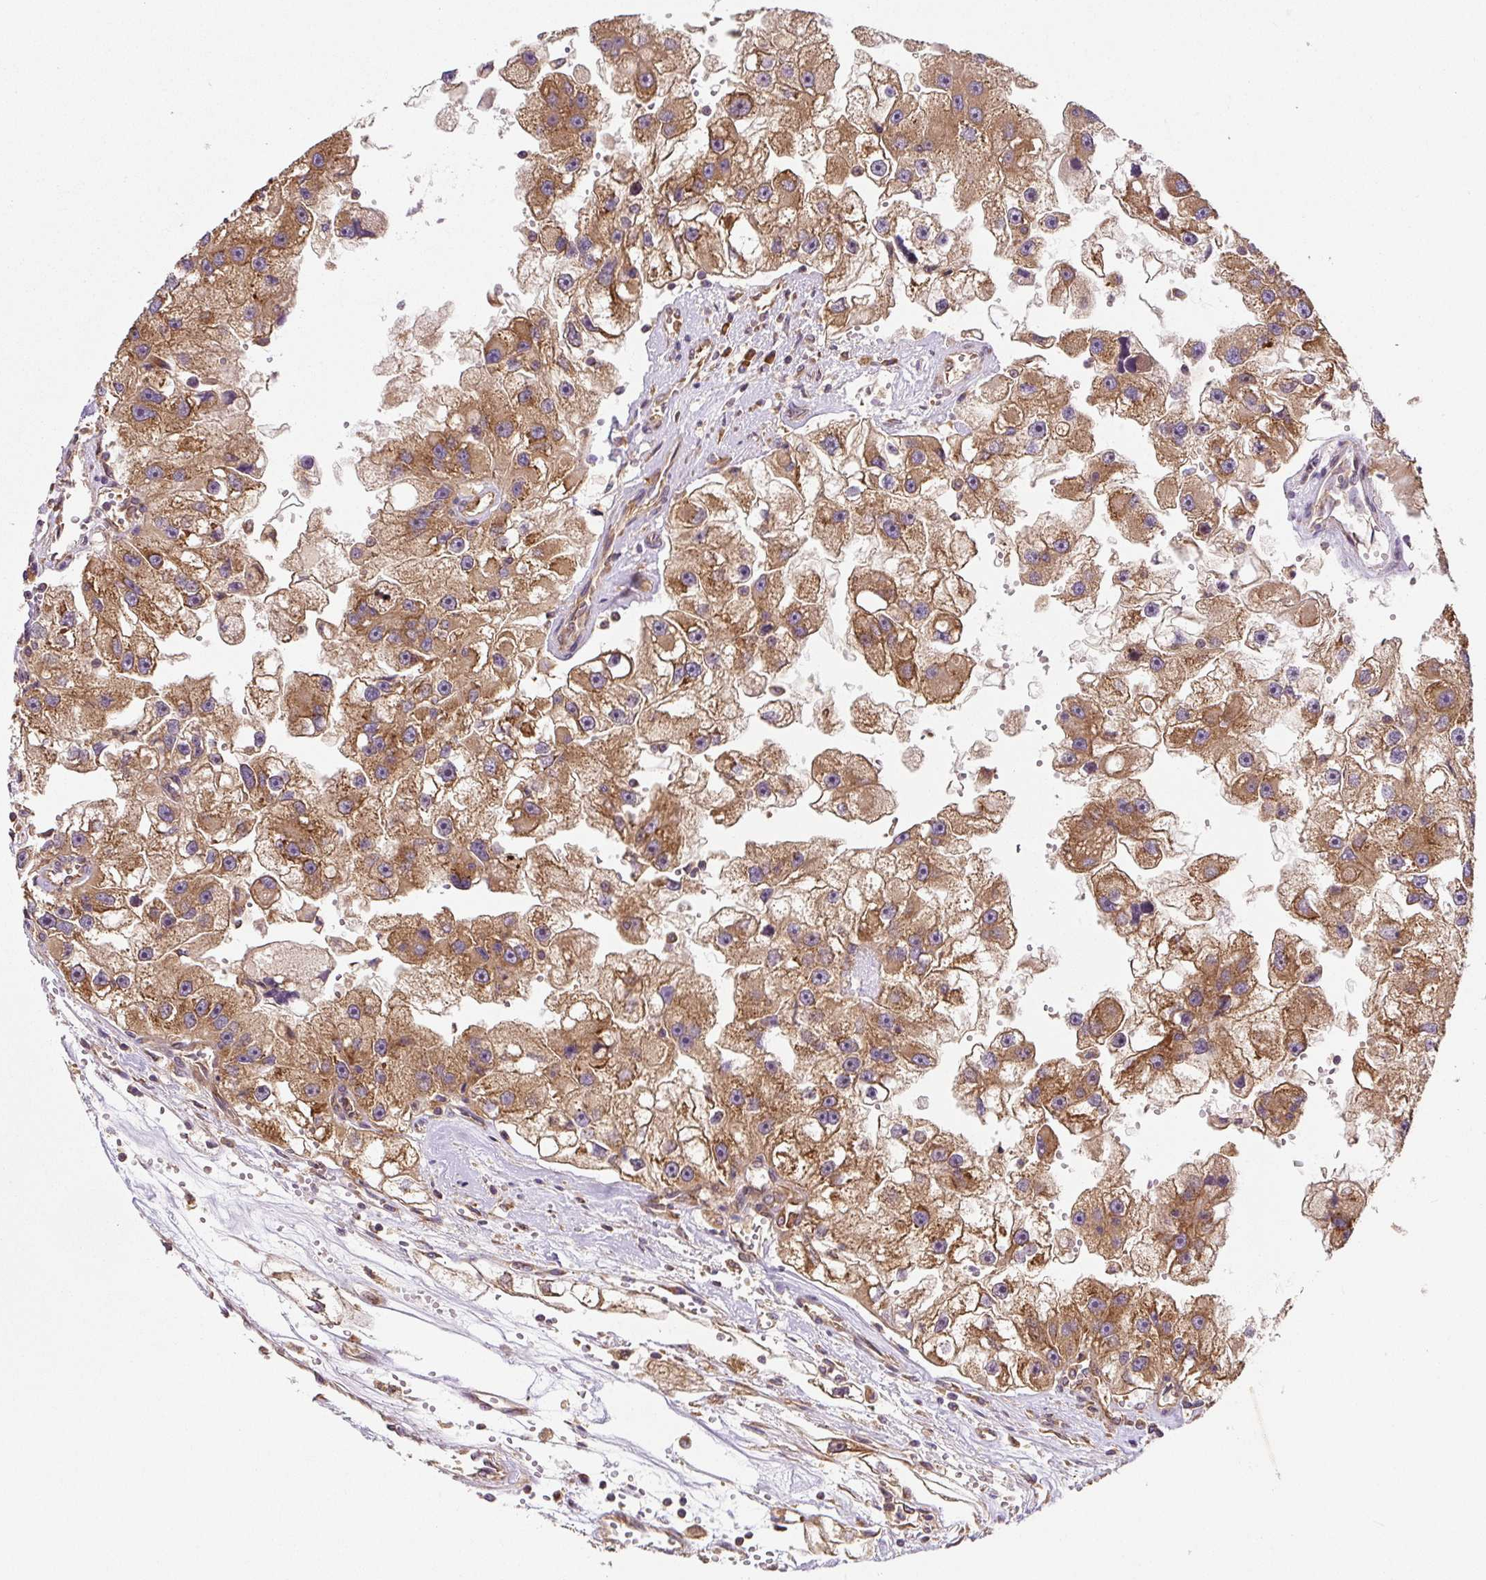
{"staining": {"intensity": "moderate", "quantity": ">75%", "location": "cytoplasmic/membranous"}, "tissue": "renal cancer", "cell_type": "Tumor cells", "image_type": "cancer", "snomed": [{"axis": "morphology", "description": "Adenocarcinoma, NOS"}, {"axis": "topography", "description": "Kidney"}], "caption": "High-magnification brightfield microscopy of renal adenocarcinoma stained with DAB (3,3'-diaminobenzidine) (brown) and counterstained with hematoxylin (blue). tumor cells exhibit moderate cytoplasmic/membranous expression is present in about>75% of cells.", "gene": "EIF2S2", "patient": {"sex": "male", "age": 63}}